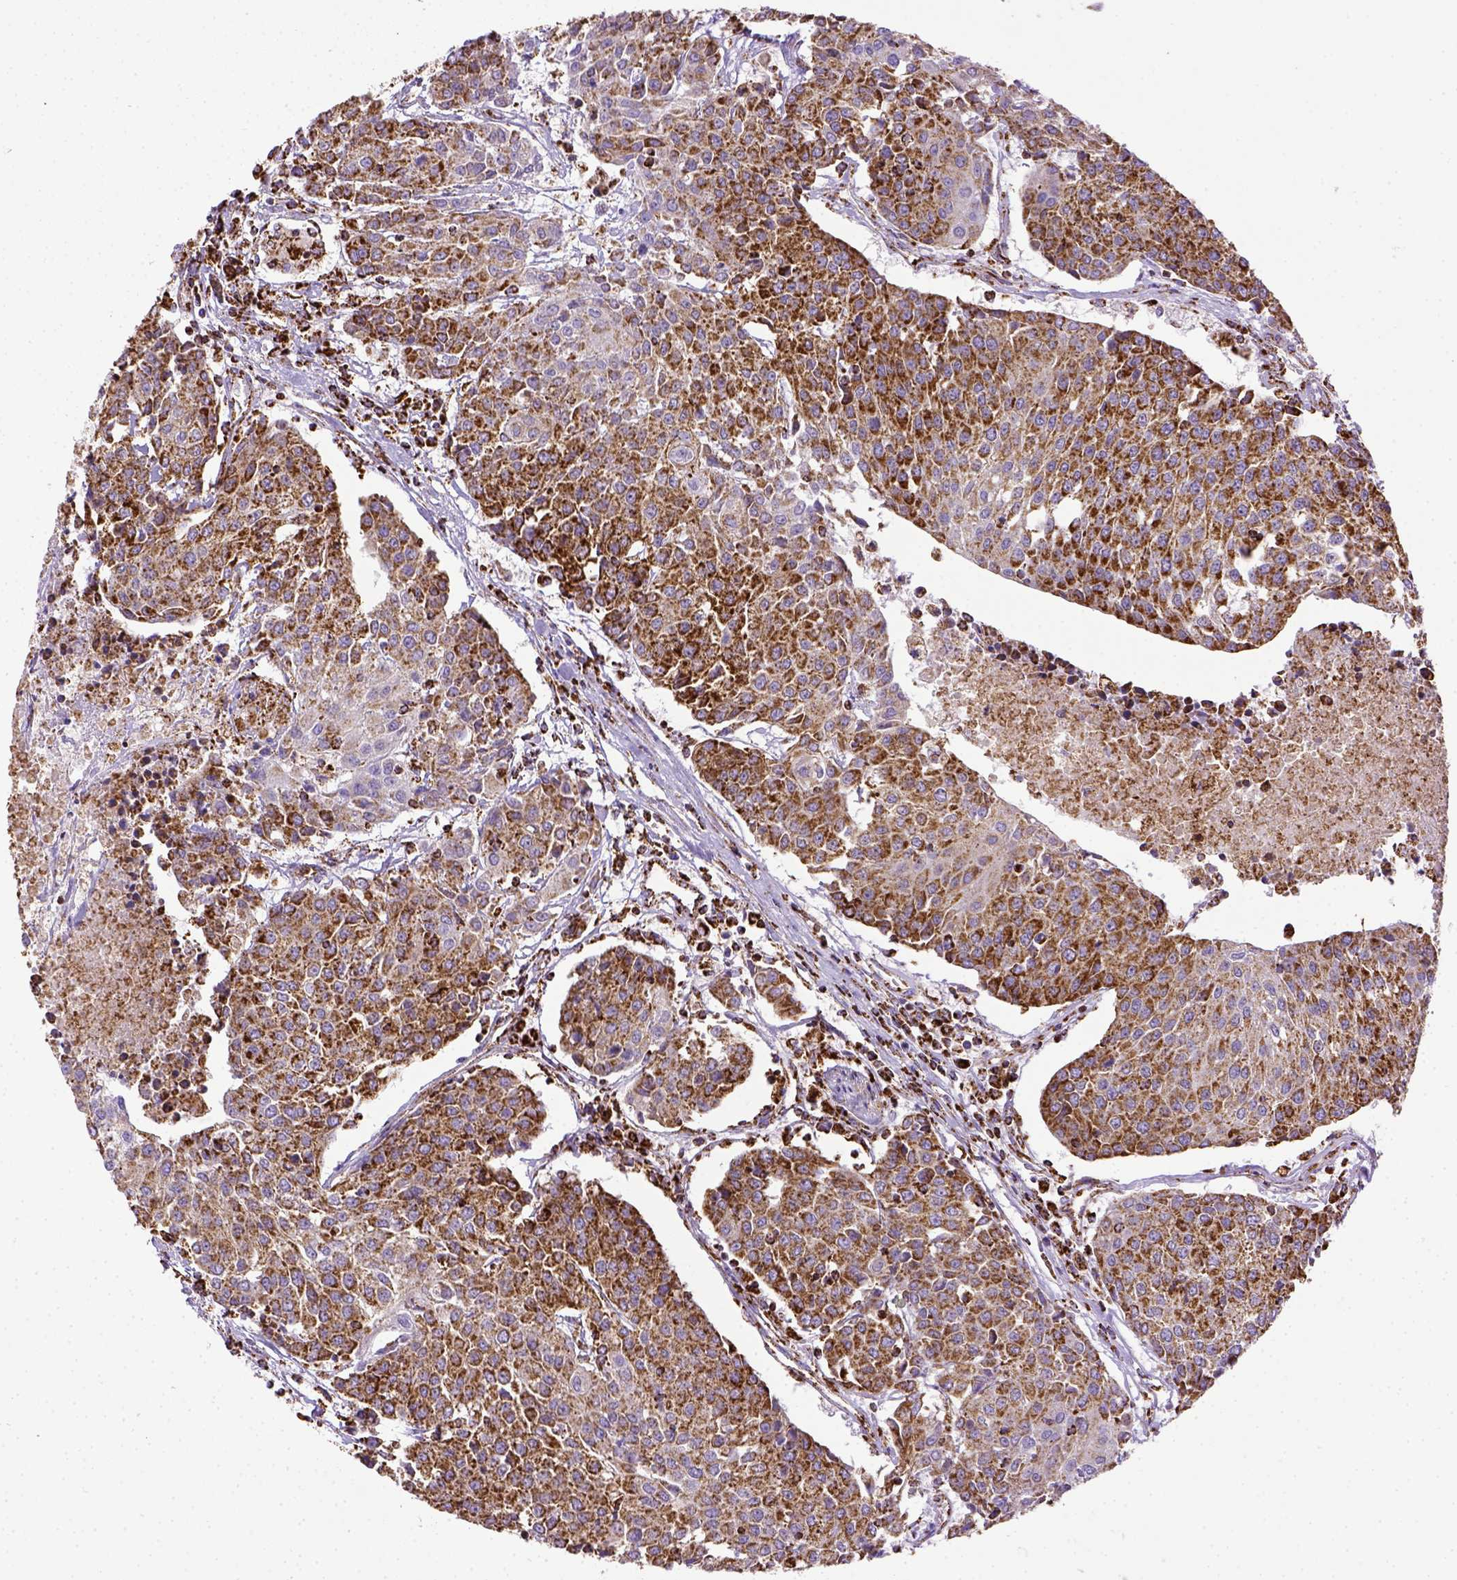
{"staining": {"intensity": "moderate", "quantity": ">75%", "location": "cytoplasmic/membranous"}, "tissue": "urothelial cancer", "cell_type": "Tumor cells", "image_type": "cancer", "snomed": [{"axis": "morphology", "description": "Urothelial carcinoma, High grade"}, {"axis": "topography", "description": "Urinary bladder"}], "caption": "This photomicrograph exhibits immunohistochemistry (IHC) staining of urothelial carcinoma (high-grade), with medium moderate cytoplasmic/membranous positivity in approximately >75% of tumor cells.", "gene": "MT-CO1", "patient": {"sex": "female", "age": 85}}